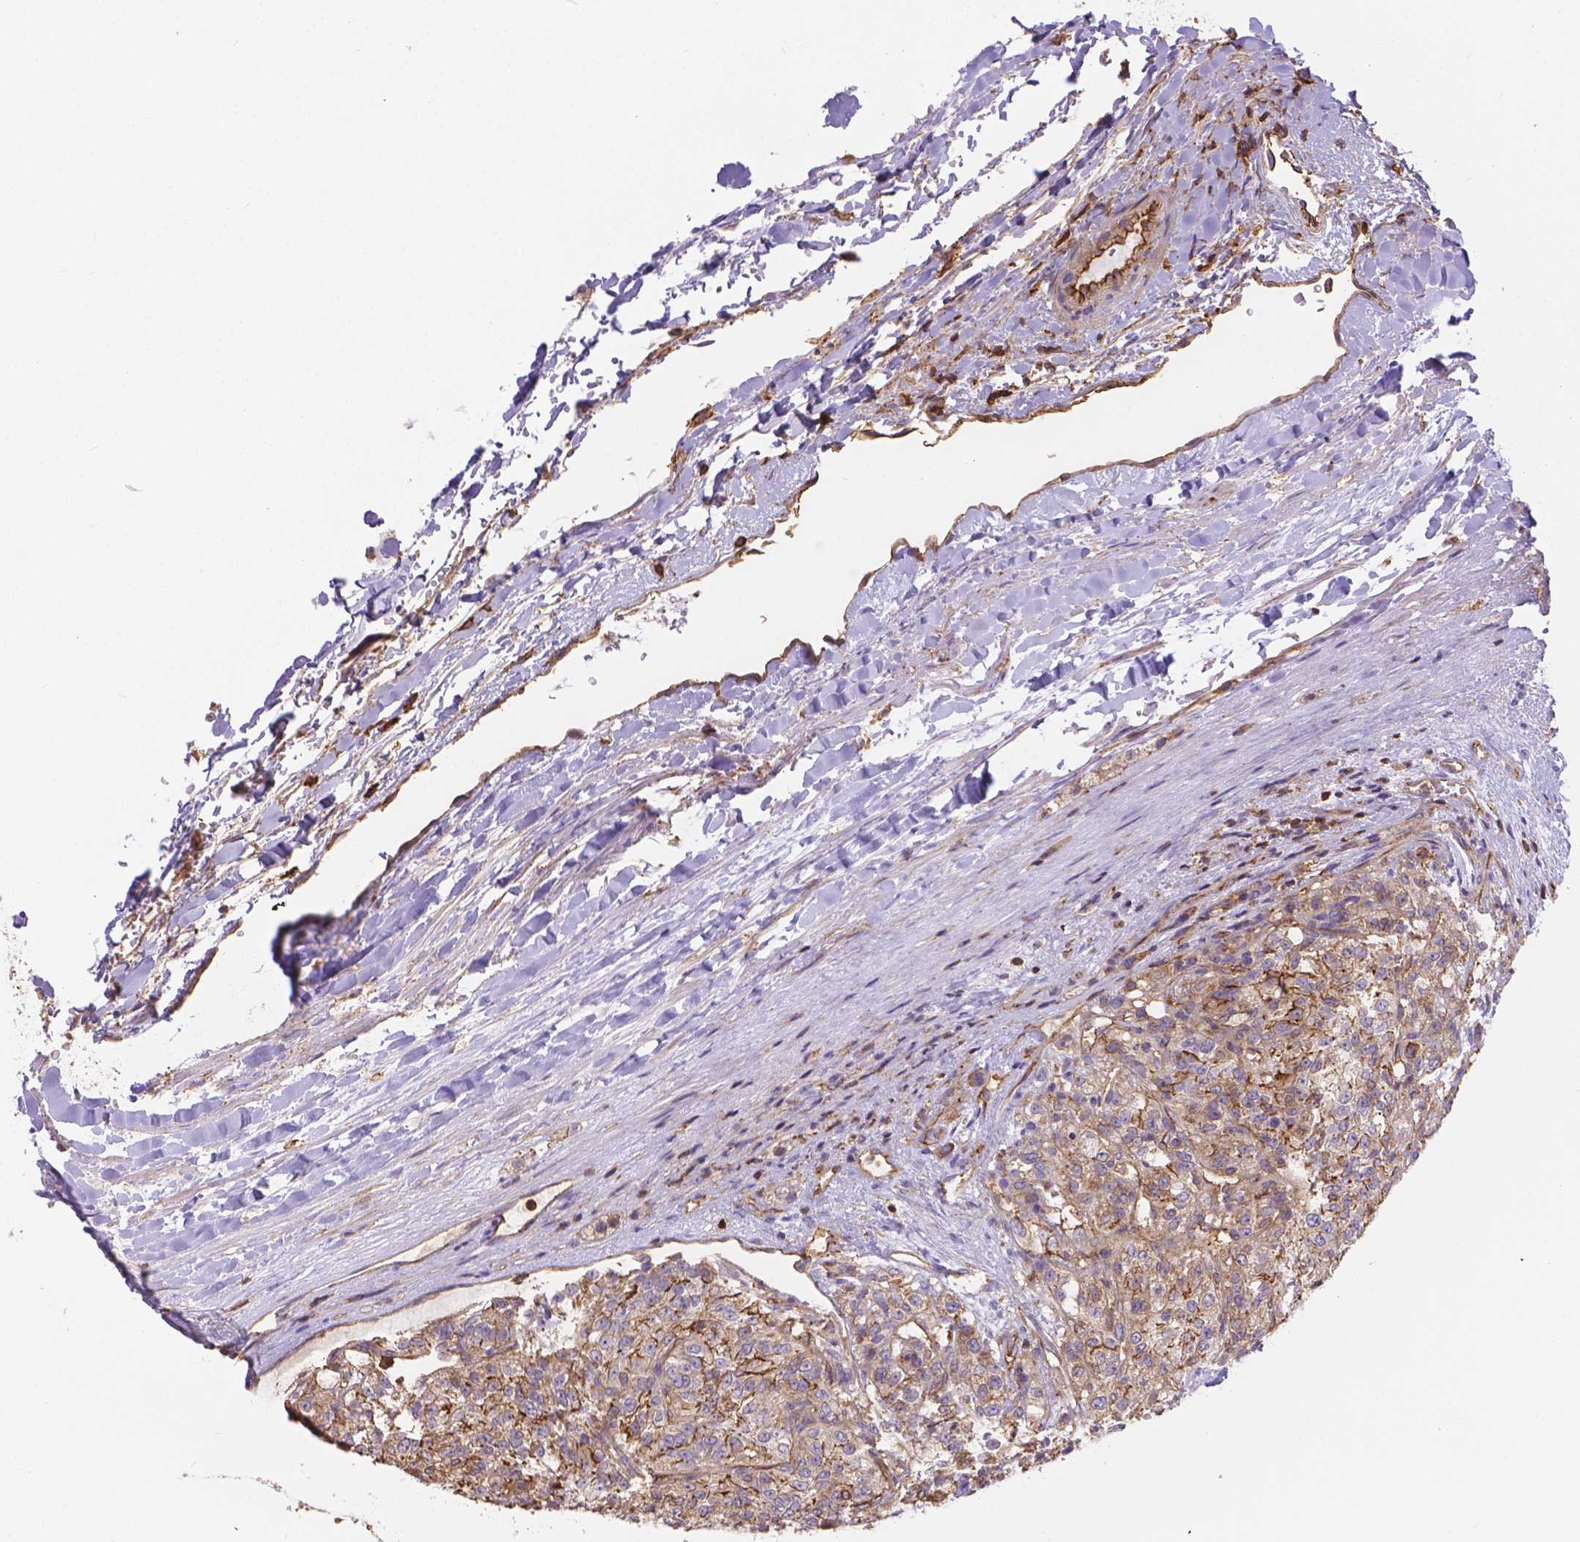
{"staining": {"intensity": "moderate", "quantity": "25%-75%", "location": "cytoplasmic/membranous"}, "tissue": "renal cancer", "cell_type": "Tumor cells", "image_type": "cancer", "snomed": [{"axis": "morphology", "description": "Adenocarcinoma, NOS"}, {"axis": "topography", "description": "Kidney"}], "caption": "Immunohistochemical staining of human renal cancer (adenocarcinoma) shows moderate cytoplasmic/membranous protein staining in approximately 25%-75% of tumor cells. The staining is performed using DAB brown chromogen to label protein expression. The nuclei are counter-stained blue using hematoxylin.", "gene": "DMWD", "patient": {"sex": "female", "age": 63}}